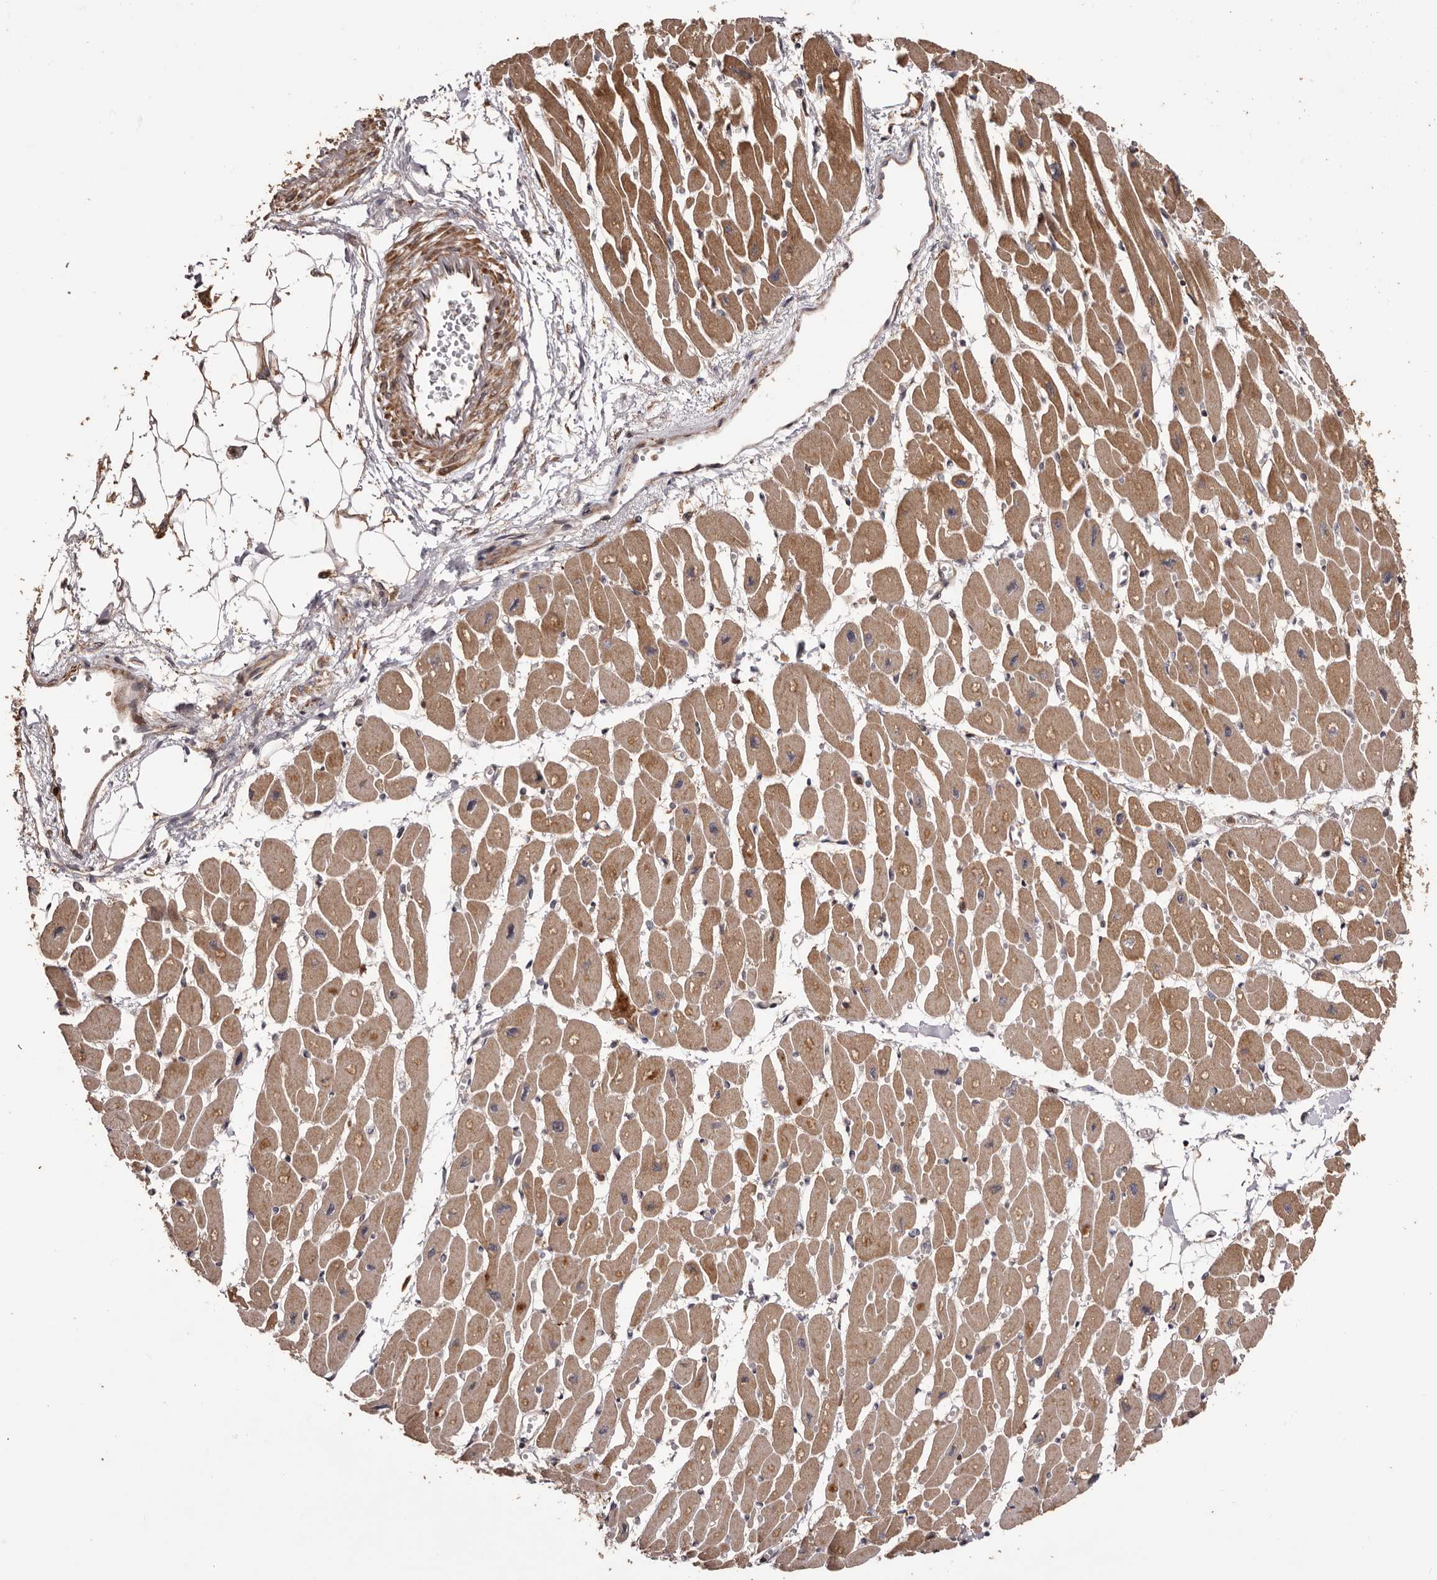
{"staining": {"intensity": "moderate", "quantity": ">75%", "location": "cytoplasmic/membranous"}, "tissue": "heart muscle", "cell_type": "Cardiomyocytes", "image_type": "normal", "snomed": [{"axis": "morphology", "description": "Normal tissue, NOS"}, {"axis": "topography", "description": "Heart"}], "caption": "Moderate cytoplasmic/membranous expression for a protein is present in approximately >75% of cardiomyocytes of benign heart muscle using immunohistochemistry.", "gene": "ZCCHC7", "patient": {"sex": "female", "age": 54}}